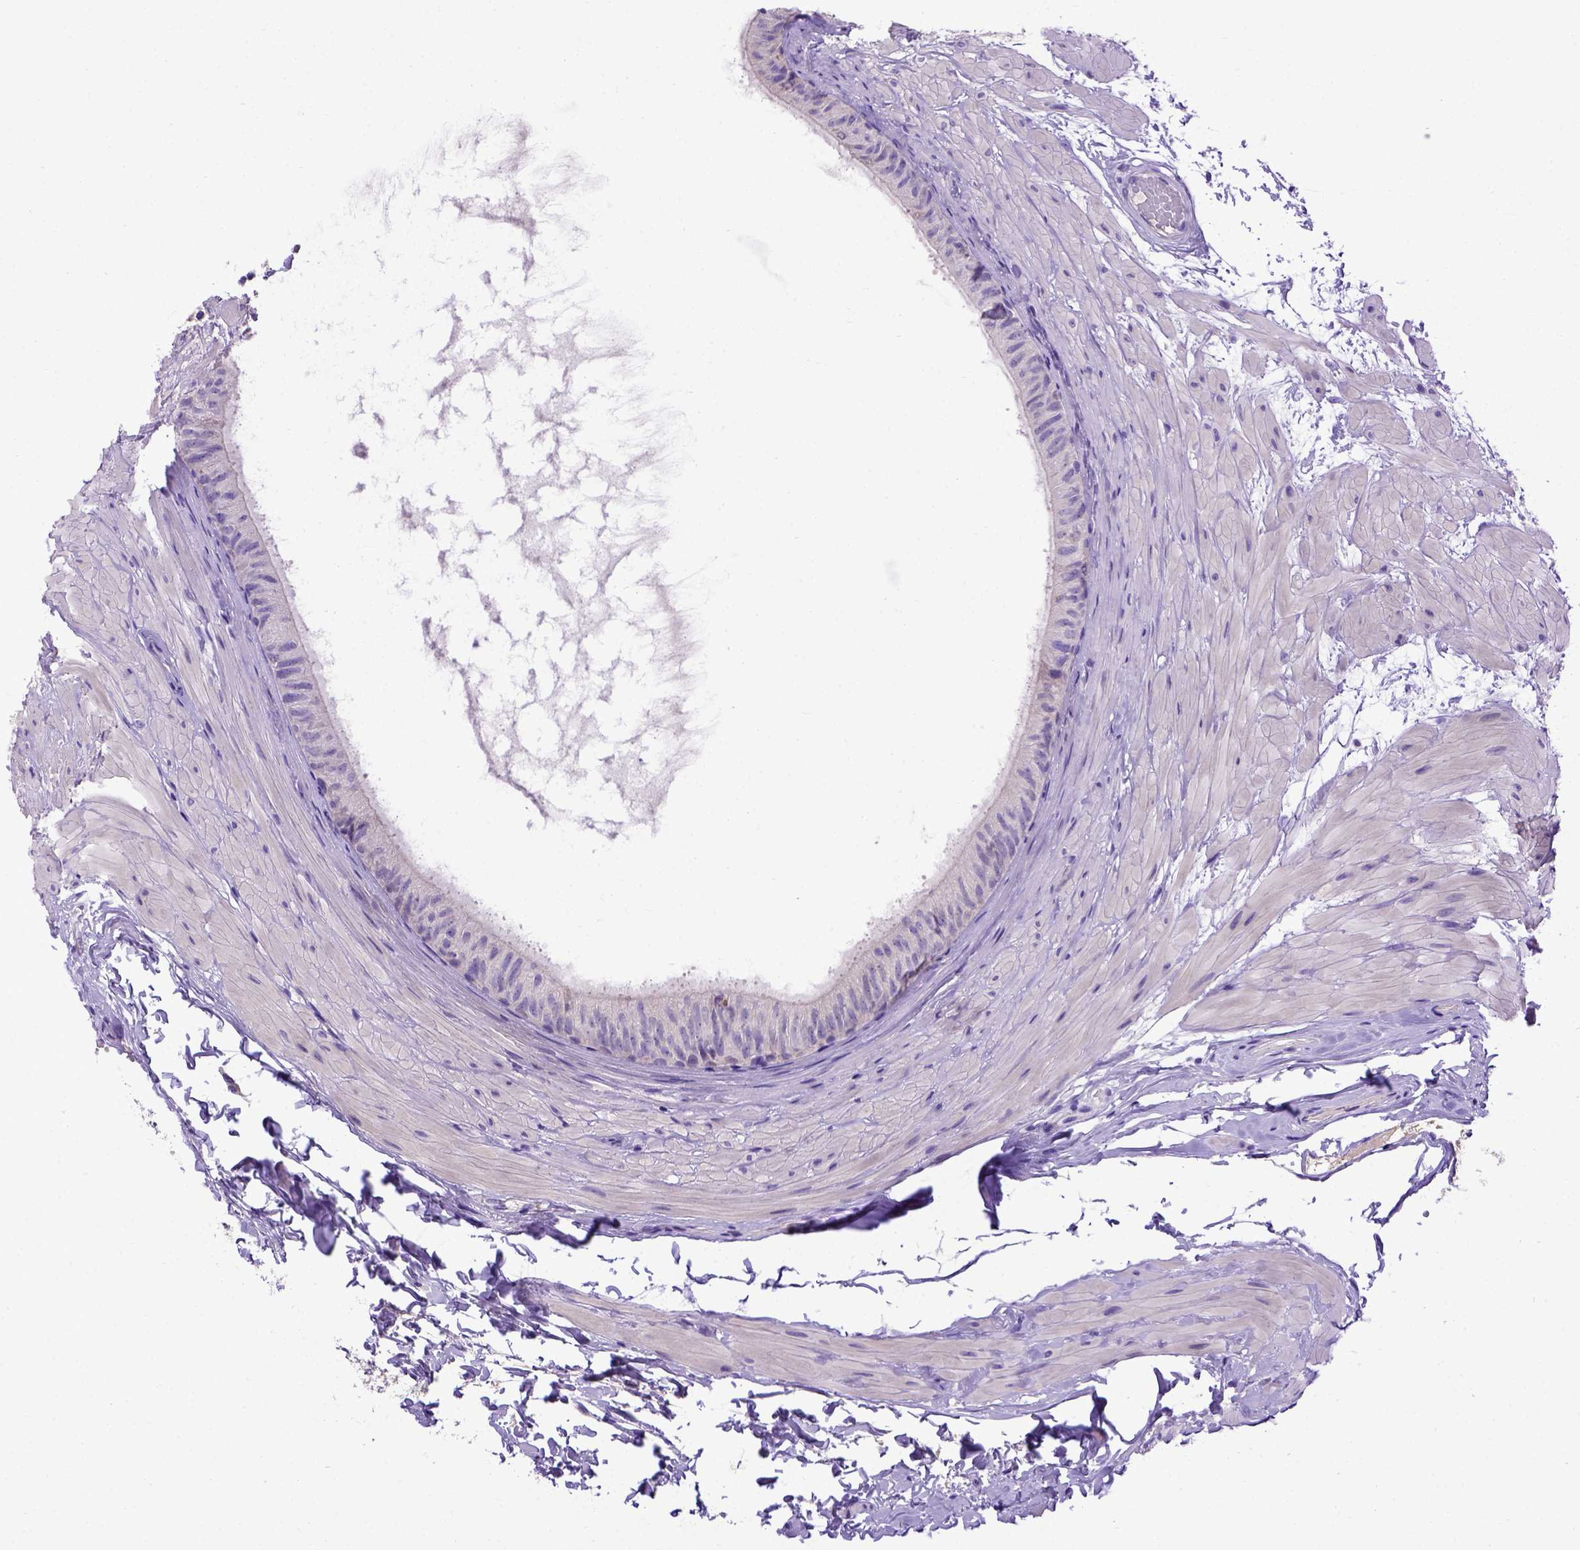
{"staining": {"intensity": "negative", "quantity": "none", "location": "none"}, "tissue": "epididymis", "cell_type": "Glandular cells", "image_type": "normal", "snomed": [{"axis": "morphology", "description": "Normal tissue, NOS"}, {"axis": "topography", "description": "Epididymis"}], "caption": "A high-resolution image shows immunohistochemistry (IHC) staining of unremarkable epididymis, which demonstrates no significant positivity in glandular cells.", "gene": "ADAM12", "patient": {"sex": "male", "age": 33}}